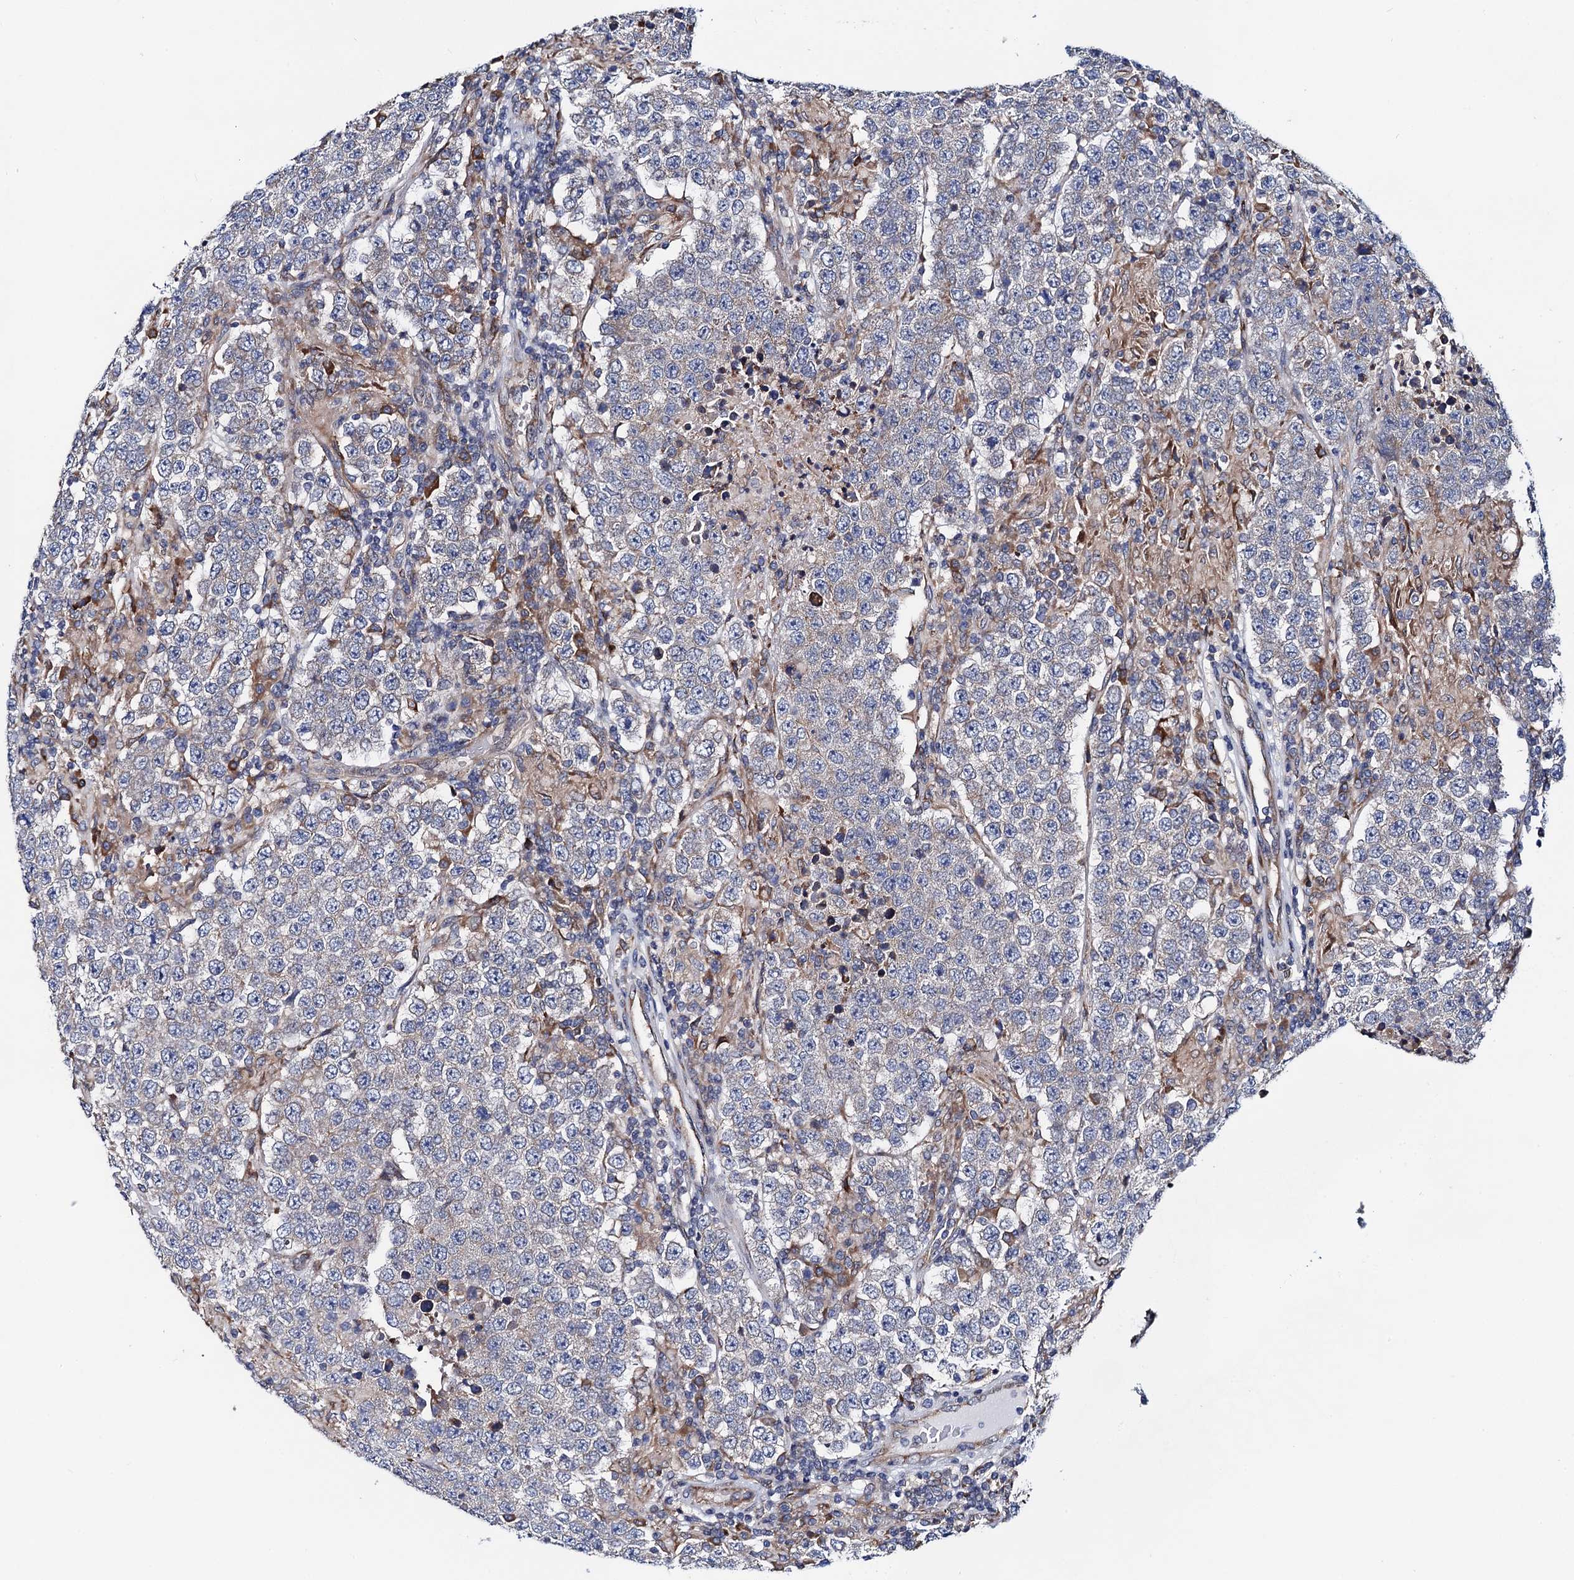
{"staining": {"intensity": "negative", "quantity": "none", "location": "none"}, "tissue": "testis cancer", "cell_type": "Tumor cells", "image_type": "cancer", "snomed": [{"axis": "morphology", "description": "Normal tissue, NOS"}, {"axis": "morphology", "description": "Urothelial carcinoma, High grade"}, {"axis": "morphology", "description": "Seminoma, NOS"}, {"axis": "morphology", "description": "Carcinoma, Embryonal, NOS"}, {"axis": "topography", "description": "Urinary bladder"}, {"axis": "topography", "description": "Testis"}], "caption": "Protein analysis of testis cancer reveals no significant positivity in tumor cells. (DAB (3,3'-diaminobenzidine) immunohistochemistry, high magnification).", "gene": "PGLS", "patient": {"sex": "male", "age": 41}}